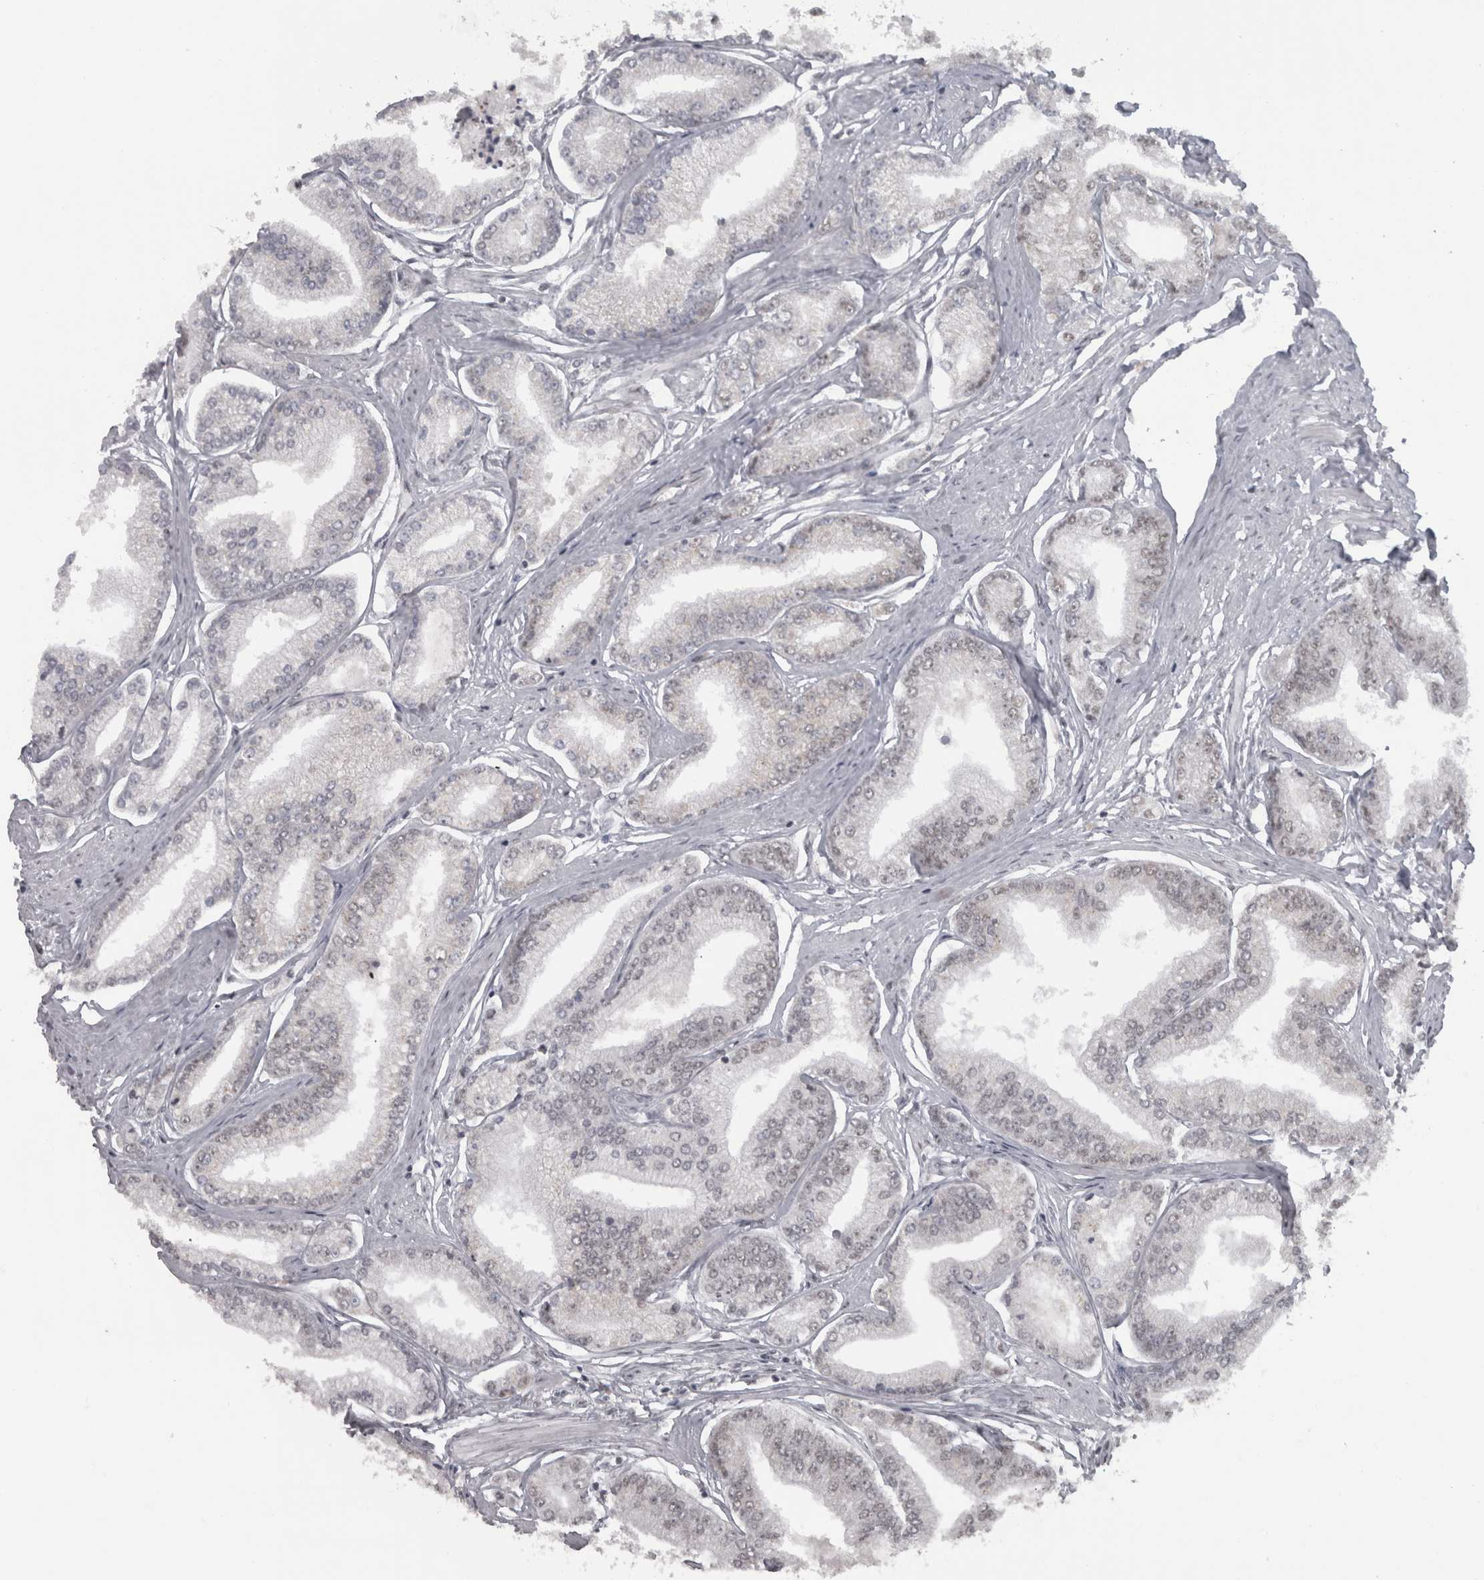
{"staining": {"intensity": "negative", "quantity": "none", "location": "none"}, "tissue": "prostate cancer", "cell_type": "Tumor cells", "image_type": "cancer", "snomed": [{"axis": "morphology", "description": "Adenocarcinoma, Low grade"}, {"axis": "topography", "description": "Prostate"}], "caption": "A high-resolution photomicrograph shows IHC staining of prostate cancer, which demonstrates no significant expression in tumor cells.", "gene": "MICU3", "patient": {"sex": "male", "age": 52}}